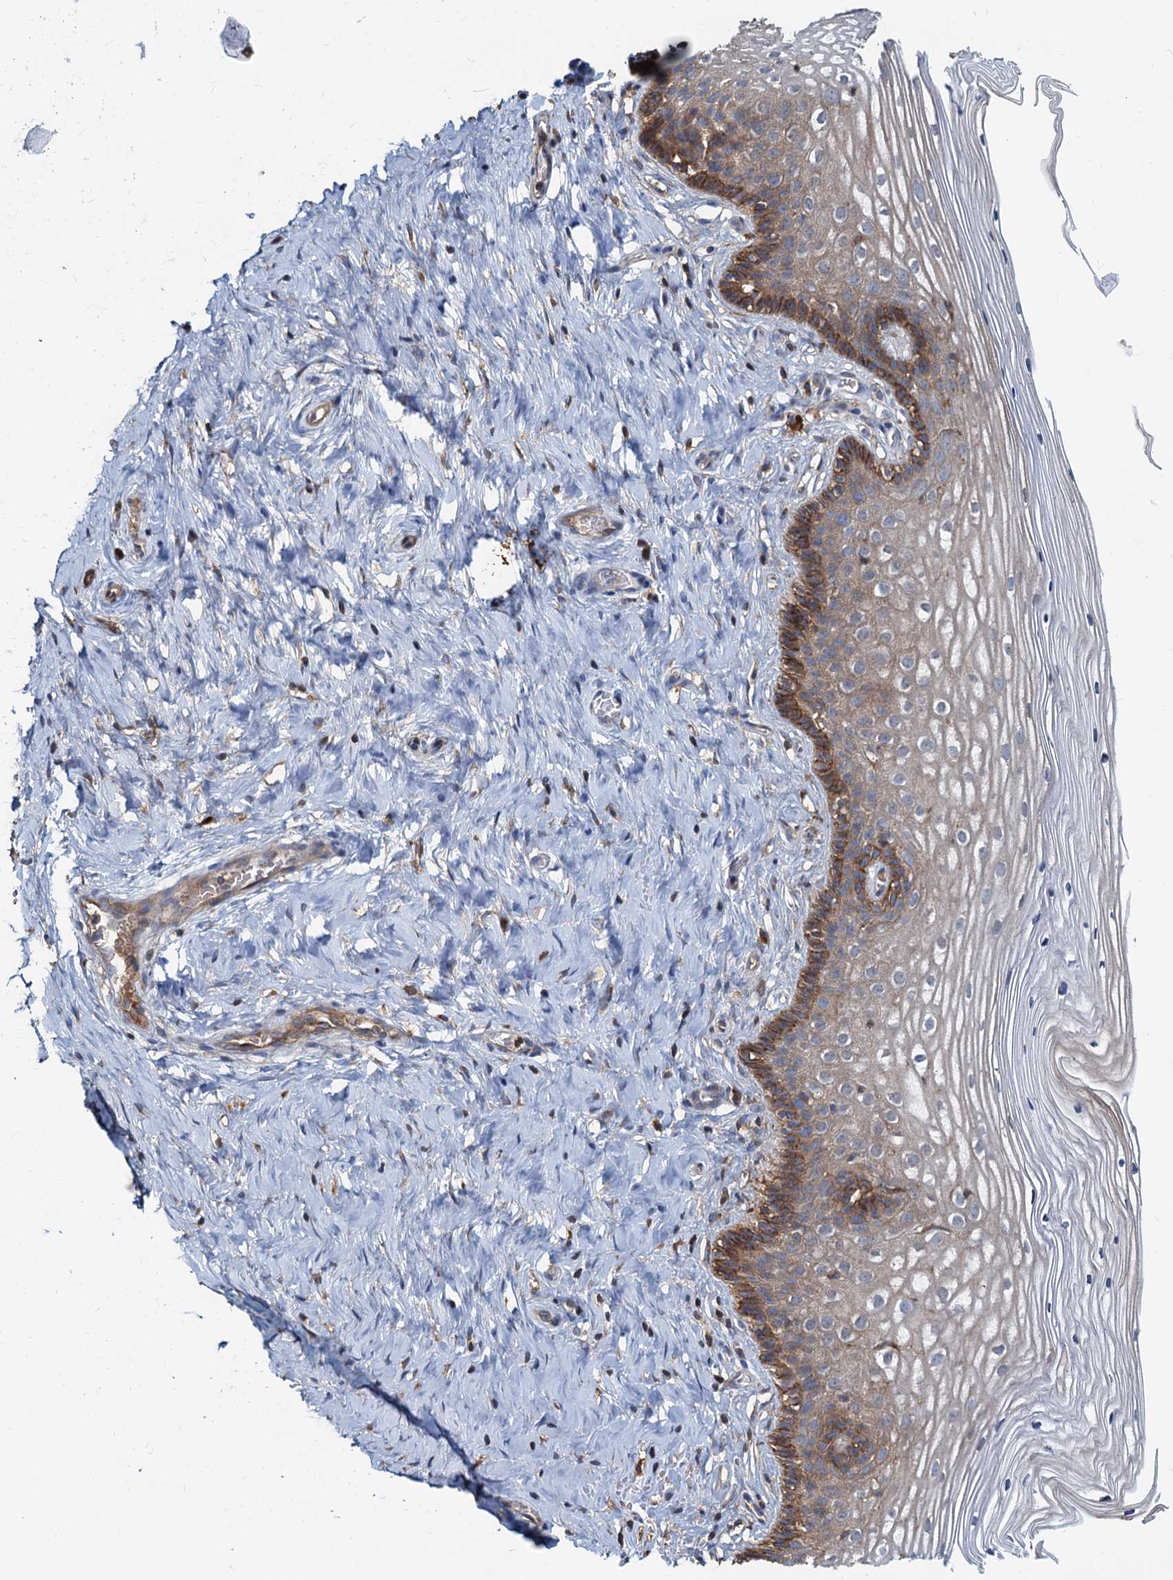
{"staining": {"intensity": "moderate", "quantity": ">75%", "location": "cytoplasmic/membranous"}, "tissue": "cervix", "cell_type": "Glandular cells", "image_type": "normal", "snomed": [{"axis": "morphology", "description": "Normal tissue, NOS"}, {"axis": "topography", "description": "Cervix"}], "caption": "Immunohistochemical staining of unremarkable human cervix displays >75% levels of moderate cytoplasmic/membranous protein staining in approximately >75% of glandular cells.", "gene": "LNX2", "patient": {"sex": "female", "age": 33}}